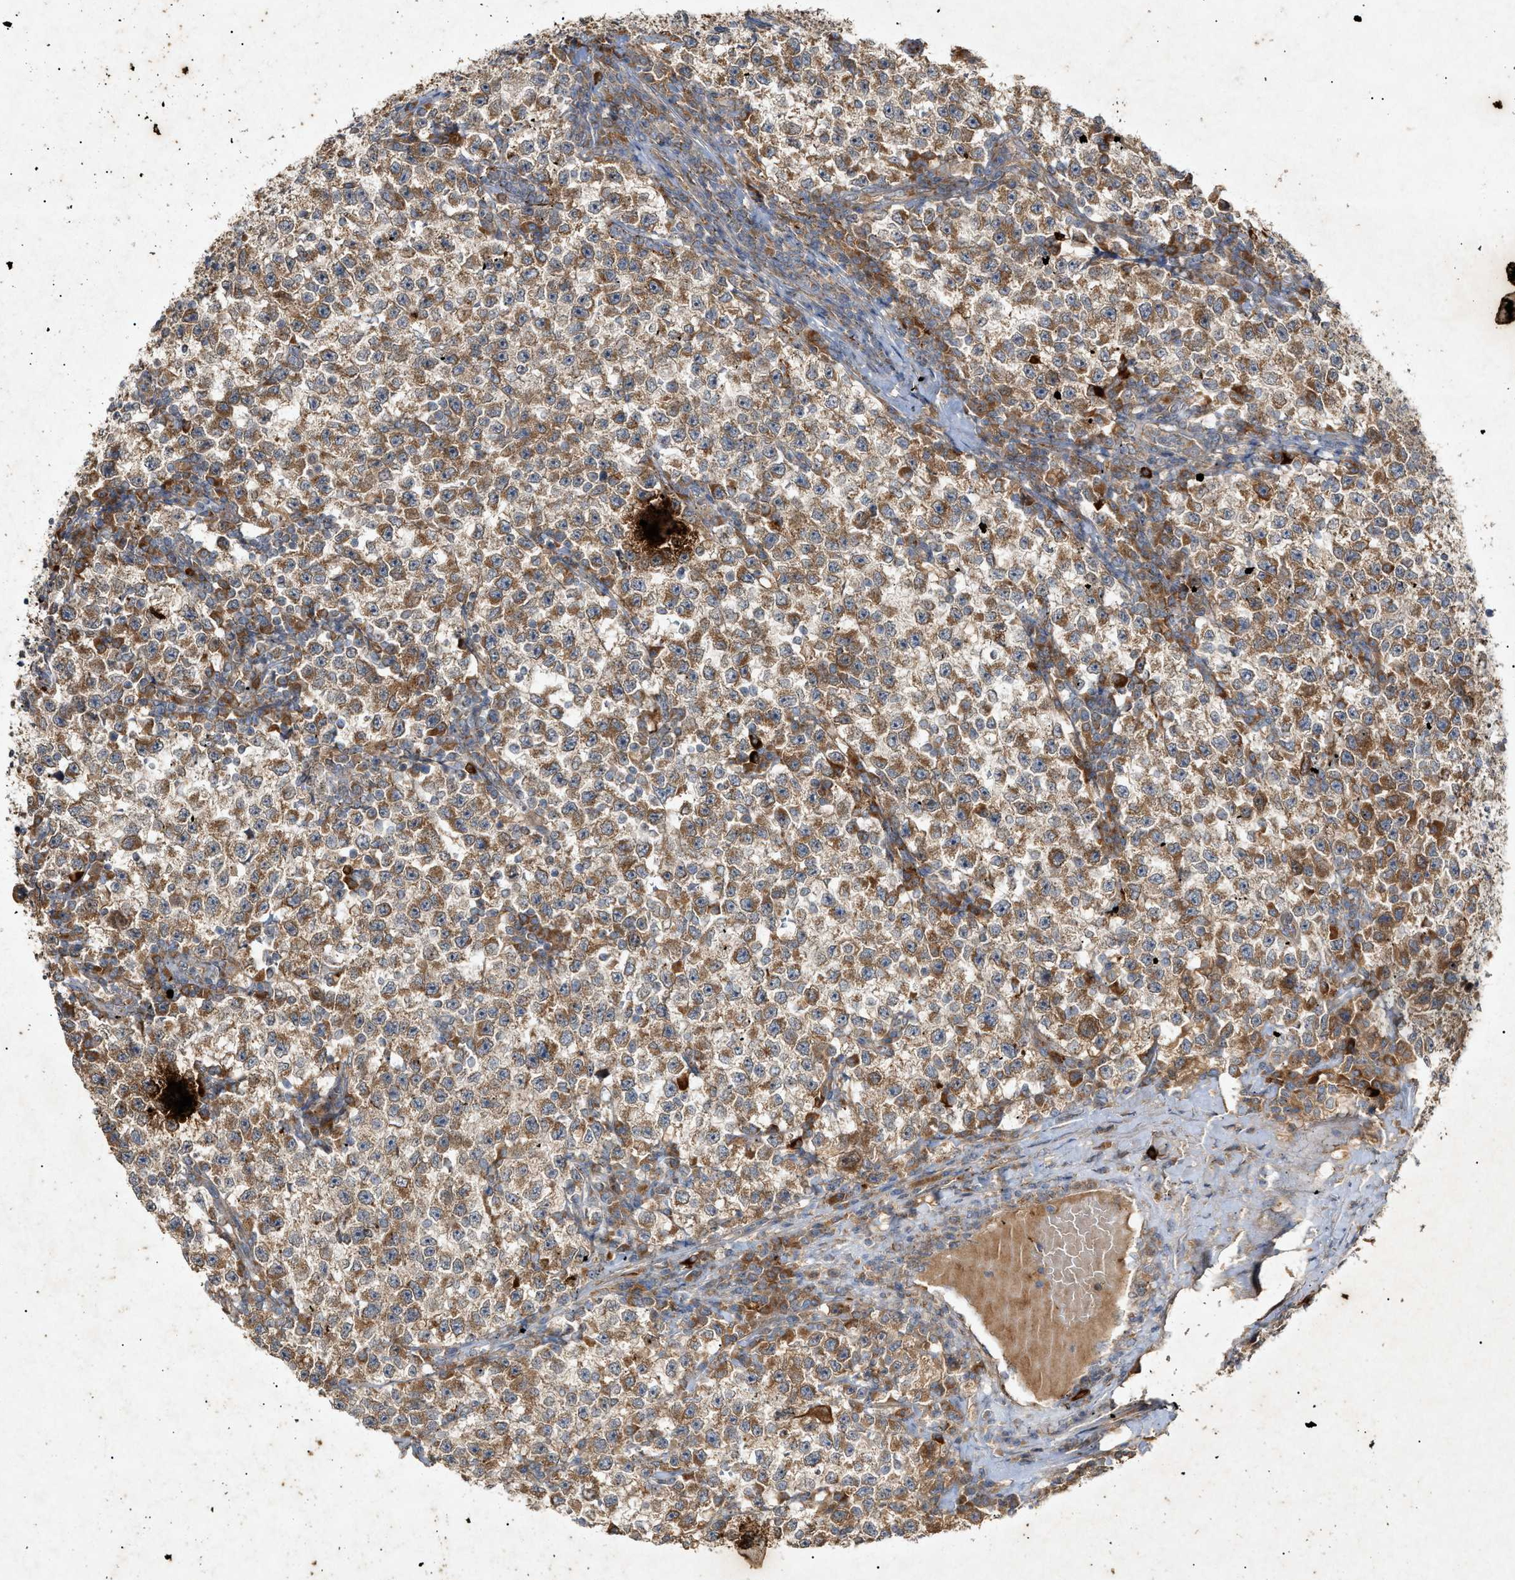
{"staining": {"intensity": "moderate", "quantity": ">75%", "location": "cytoplasmic/membranous"}, "tissue": "testis cancer", "cell_type": "Tumor cells", "image_type": "cancer", "snomed": [{"axis": "morphology", "description": "Seminoma, NOS"}, {"axis": "topography", "description": "Testis"}], "caption": "Testis seminoma stained with a protein marker displays moderate staining in tumor cells.", "gene": "MTCH1", "patient": {"sex": "male", "age": 22}}